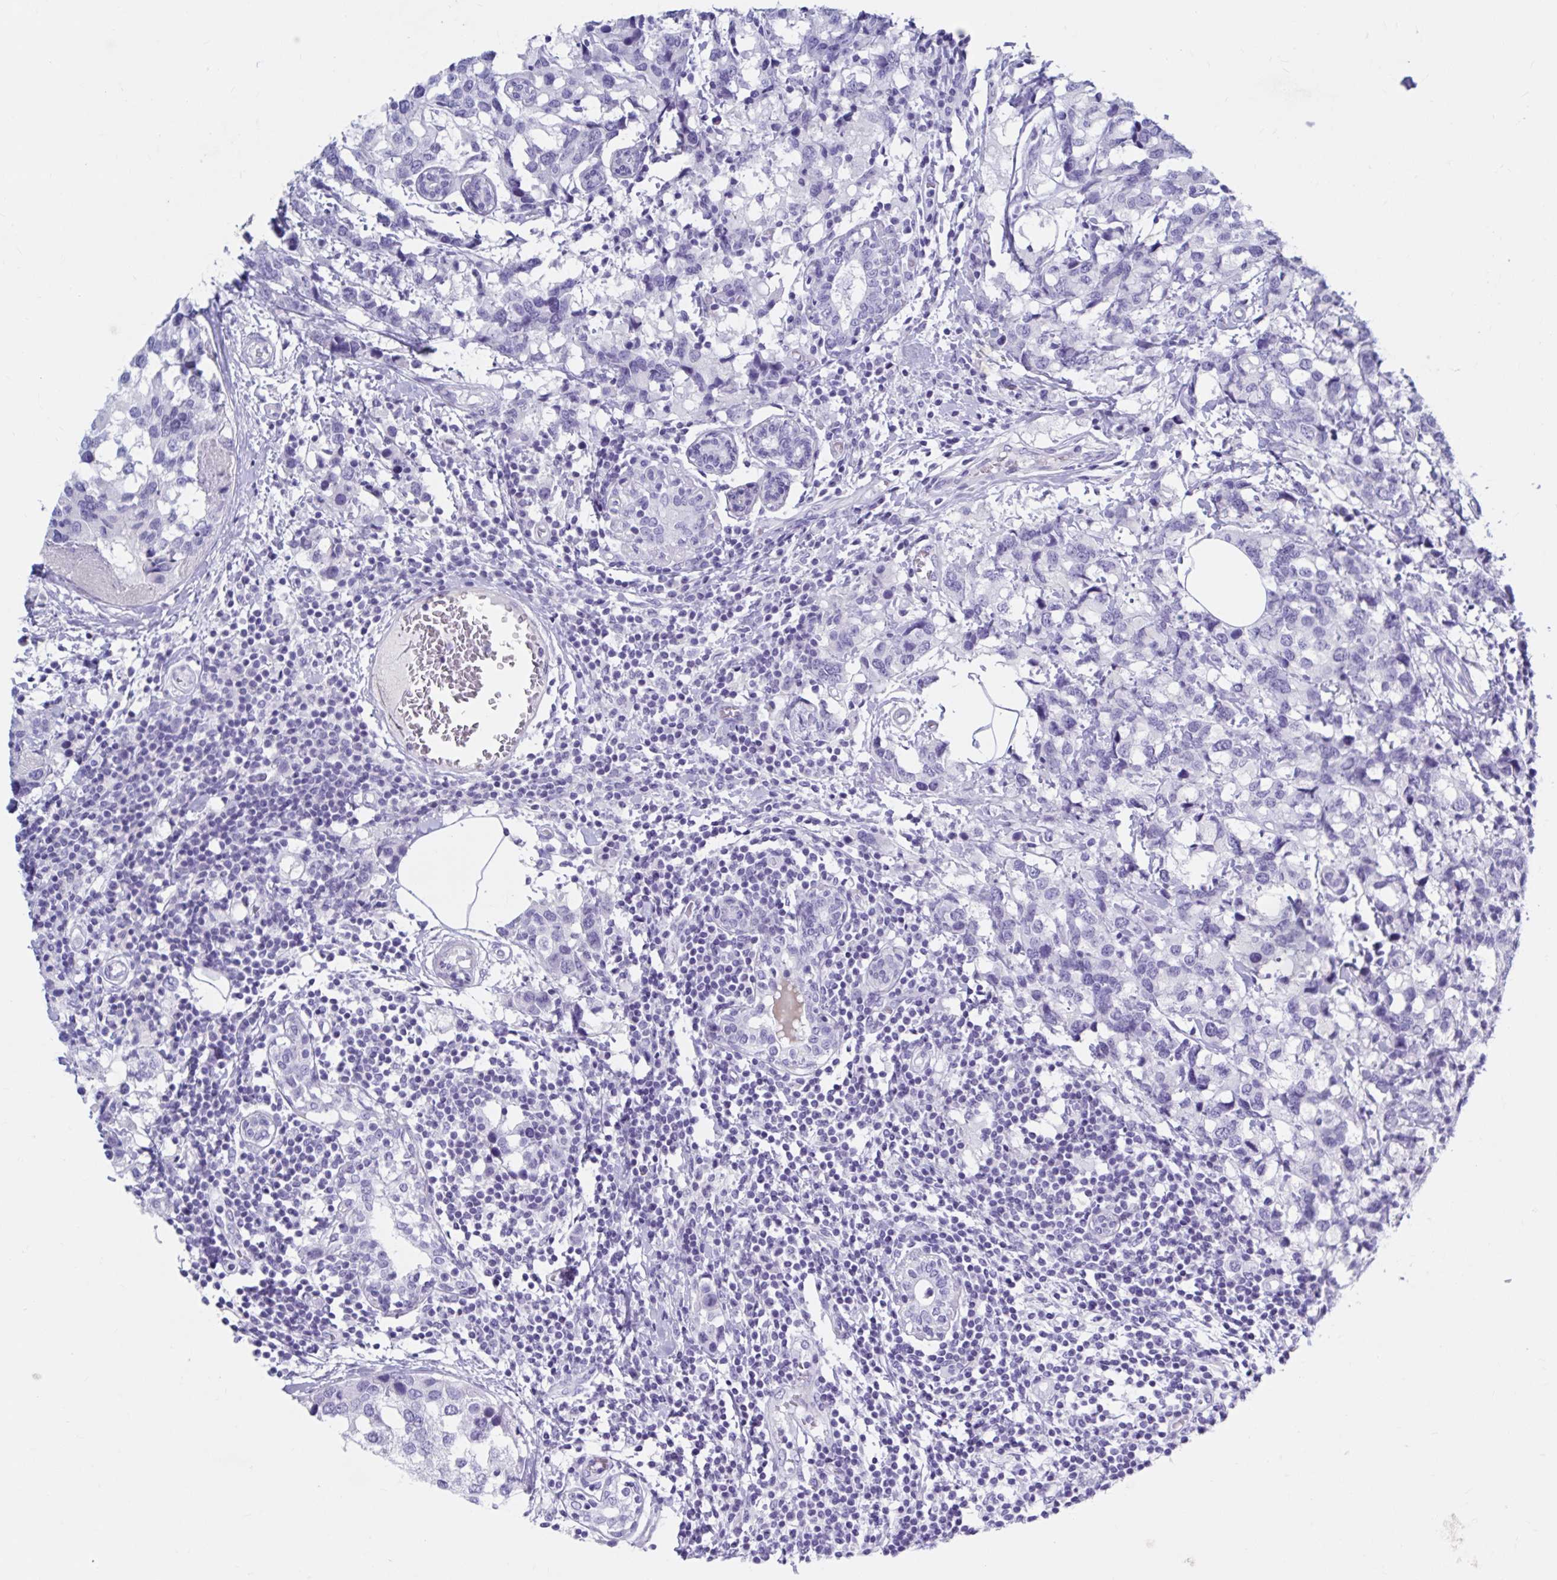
{"staining": {"intensity": "negative", "quantity": "none", "location": "none"}, "tissue": "breast cancer", "cell_type": "Tumor cells", "image_type": "cancer", "snomed": [{"axis": "morphology", "description": "Lobular carcinoma"}, {"axis": "topography", "description": "Breast"}], "caption": "The photomicrograph exhibits no significant positivity in tumor cells of lobular carcinoma (breast).", "gene": "DPEP3", "patient": {"sex": "female", "age": 59}}